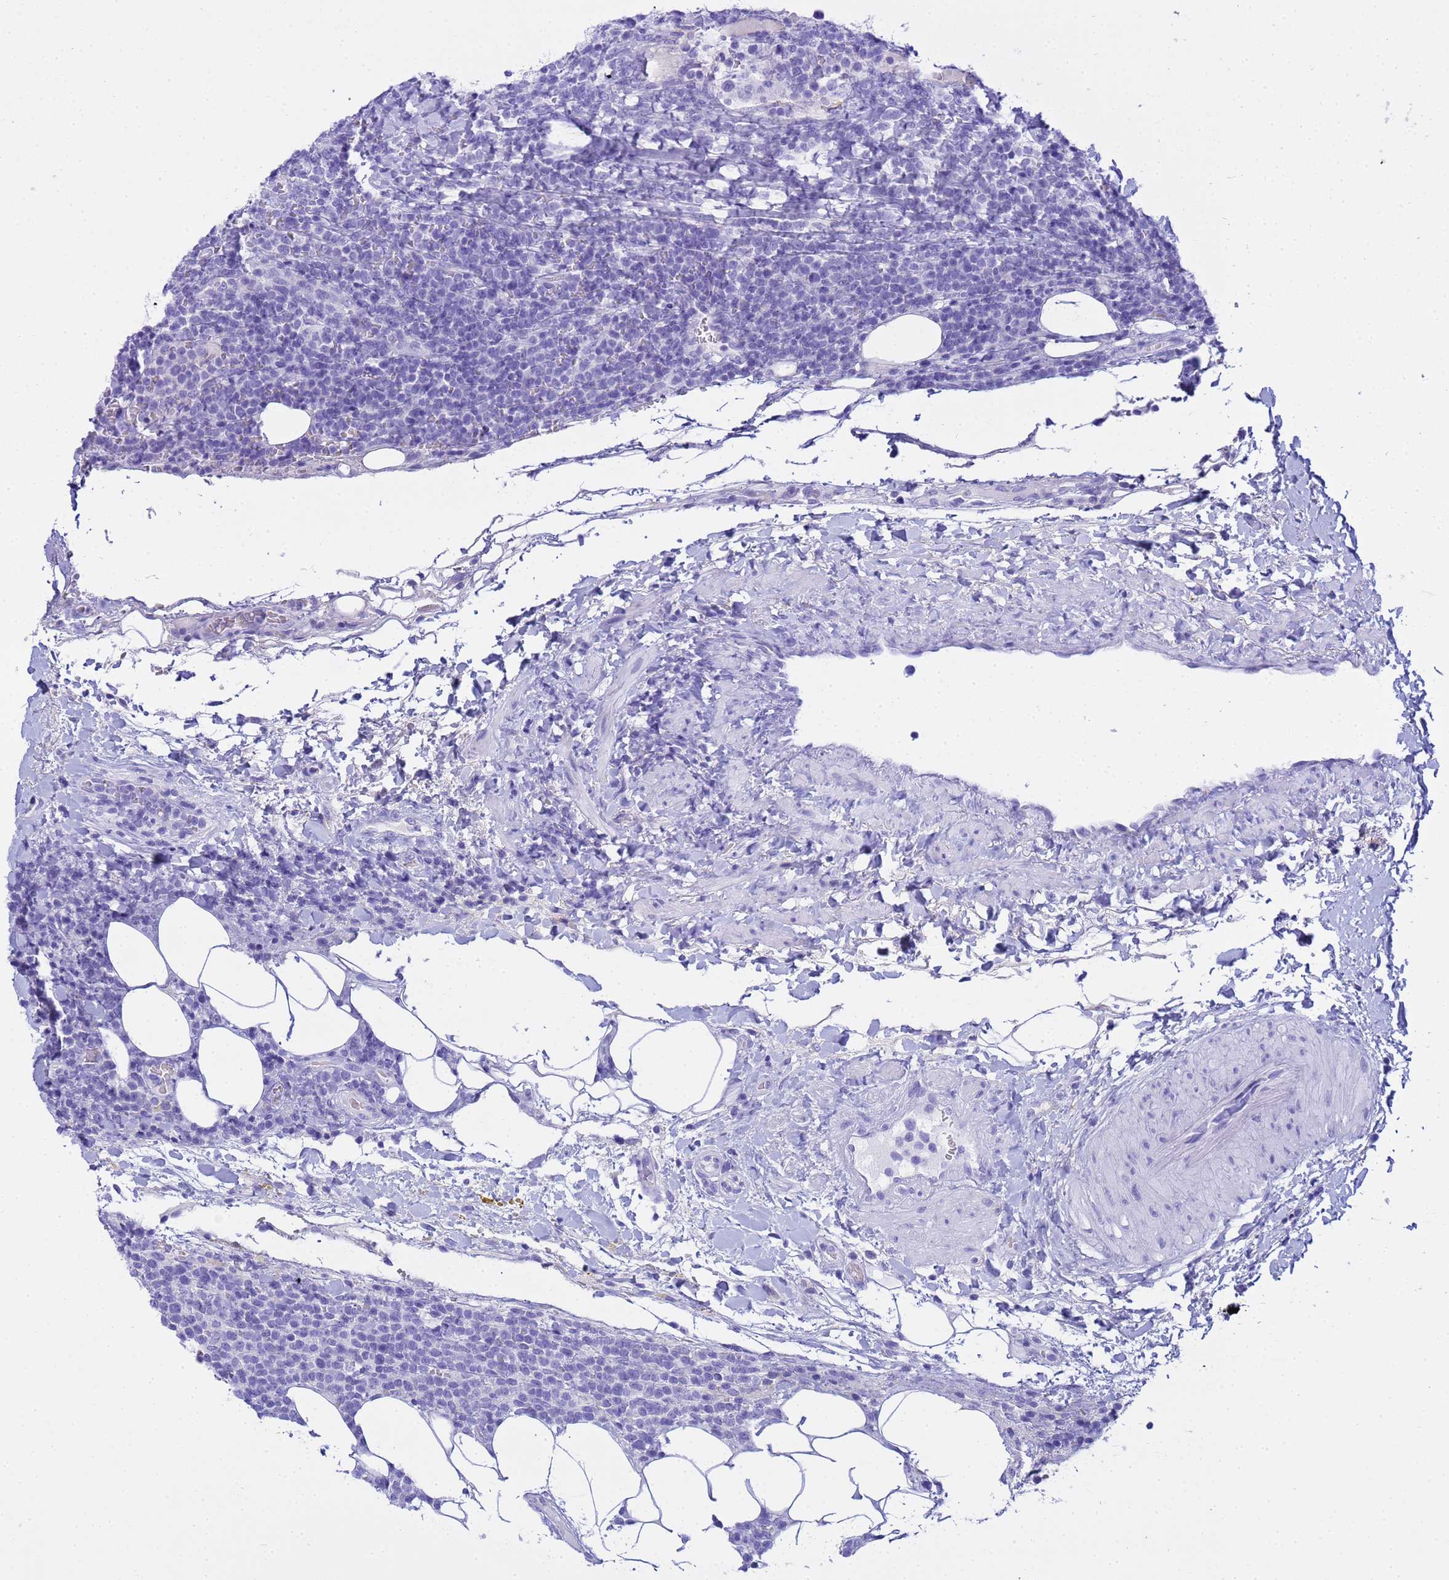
{"staining": {"intensity": "negative", "quantity": "none", "location": "none"}, "tissue": "lymphoma", "cell_type": "Tumor cells", "image_type": "cancer", "snomed": [{"axis": "morphology", "description": "Malignant lymphoma, non-Hodgkin's type, High grade"}, {"axis": "topography", "description": "Lymph node"}], "caption": "High magnification brightfield microscopy of malignant lymphoma, non-Hodgkin's type (high-grade) stained with DAB (brown) and counterstained with hematoxylin (blue): tumor cells show no significant staining.", "gene": "AQP12A", "patient": {"sex": "male", "age": 61}}